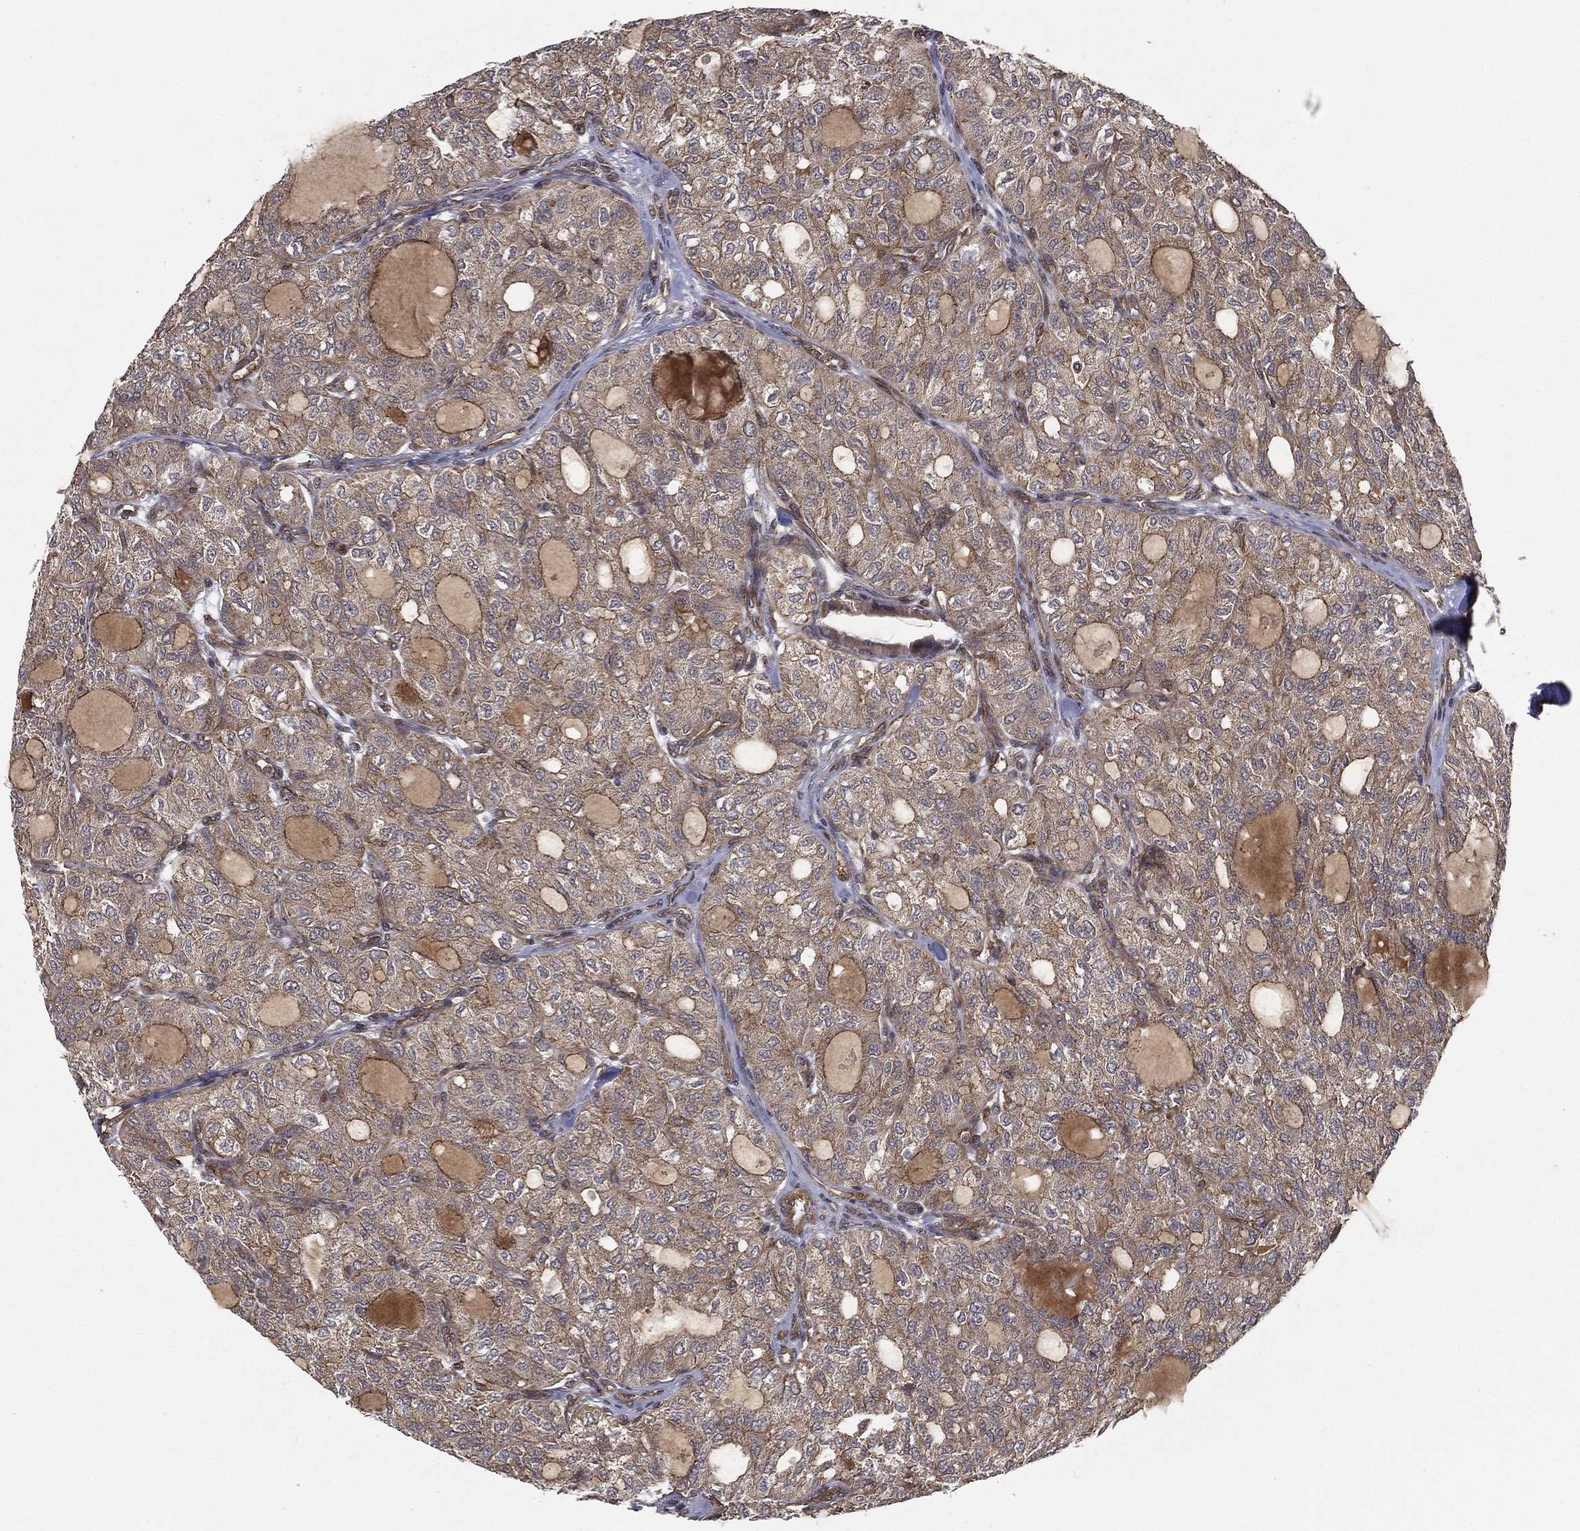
{"staining": {"intensity": "moderate", "quantity": "<25%", "location": "cytoplasmic/membranous"}, "tissue": "thyroid cancer", "cell_type": "Tumor cells", "image_type": "cancer", "snomed": [{"axis": "morphology", "description": "Follicular adenoma carcinoma, NOS"}, {"axis": "topography", "description": "Thyroid gland"}], "caption": "The micrograph shows immunohistochemical staining of thyroid cancer (follicular adenoma carcinoma). There is moderate cytoplasmic/membranous positivity is appreciated in approximately <25% of tumor cells. Ihc stains the protein in brown and the nuclei are stained blue.", "gene": "UACA", "patient": {"sex": "male", "age": 75}}